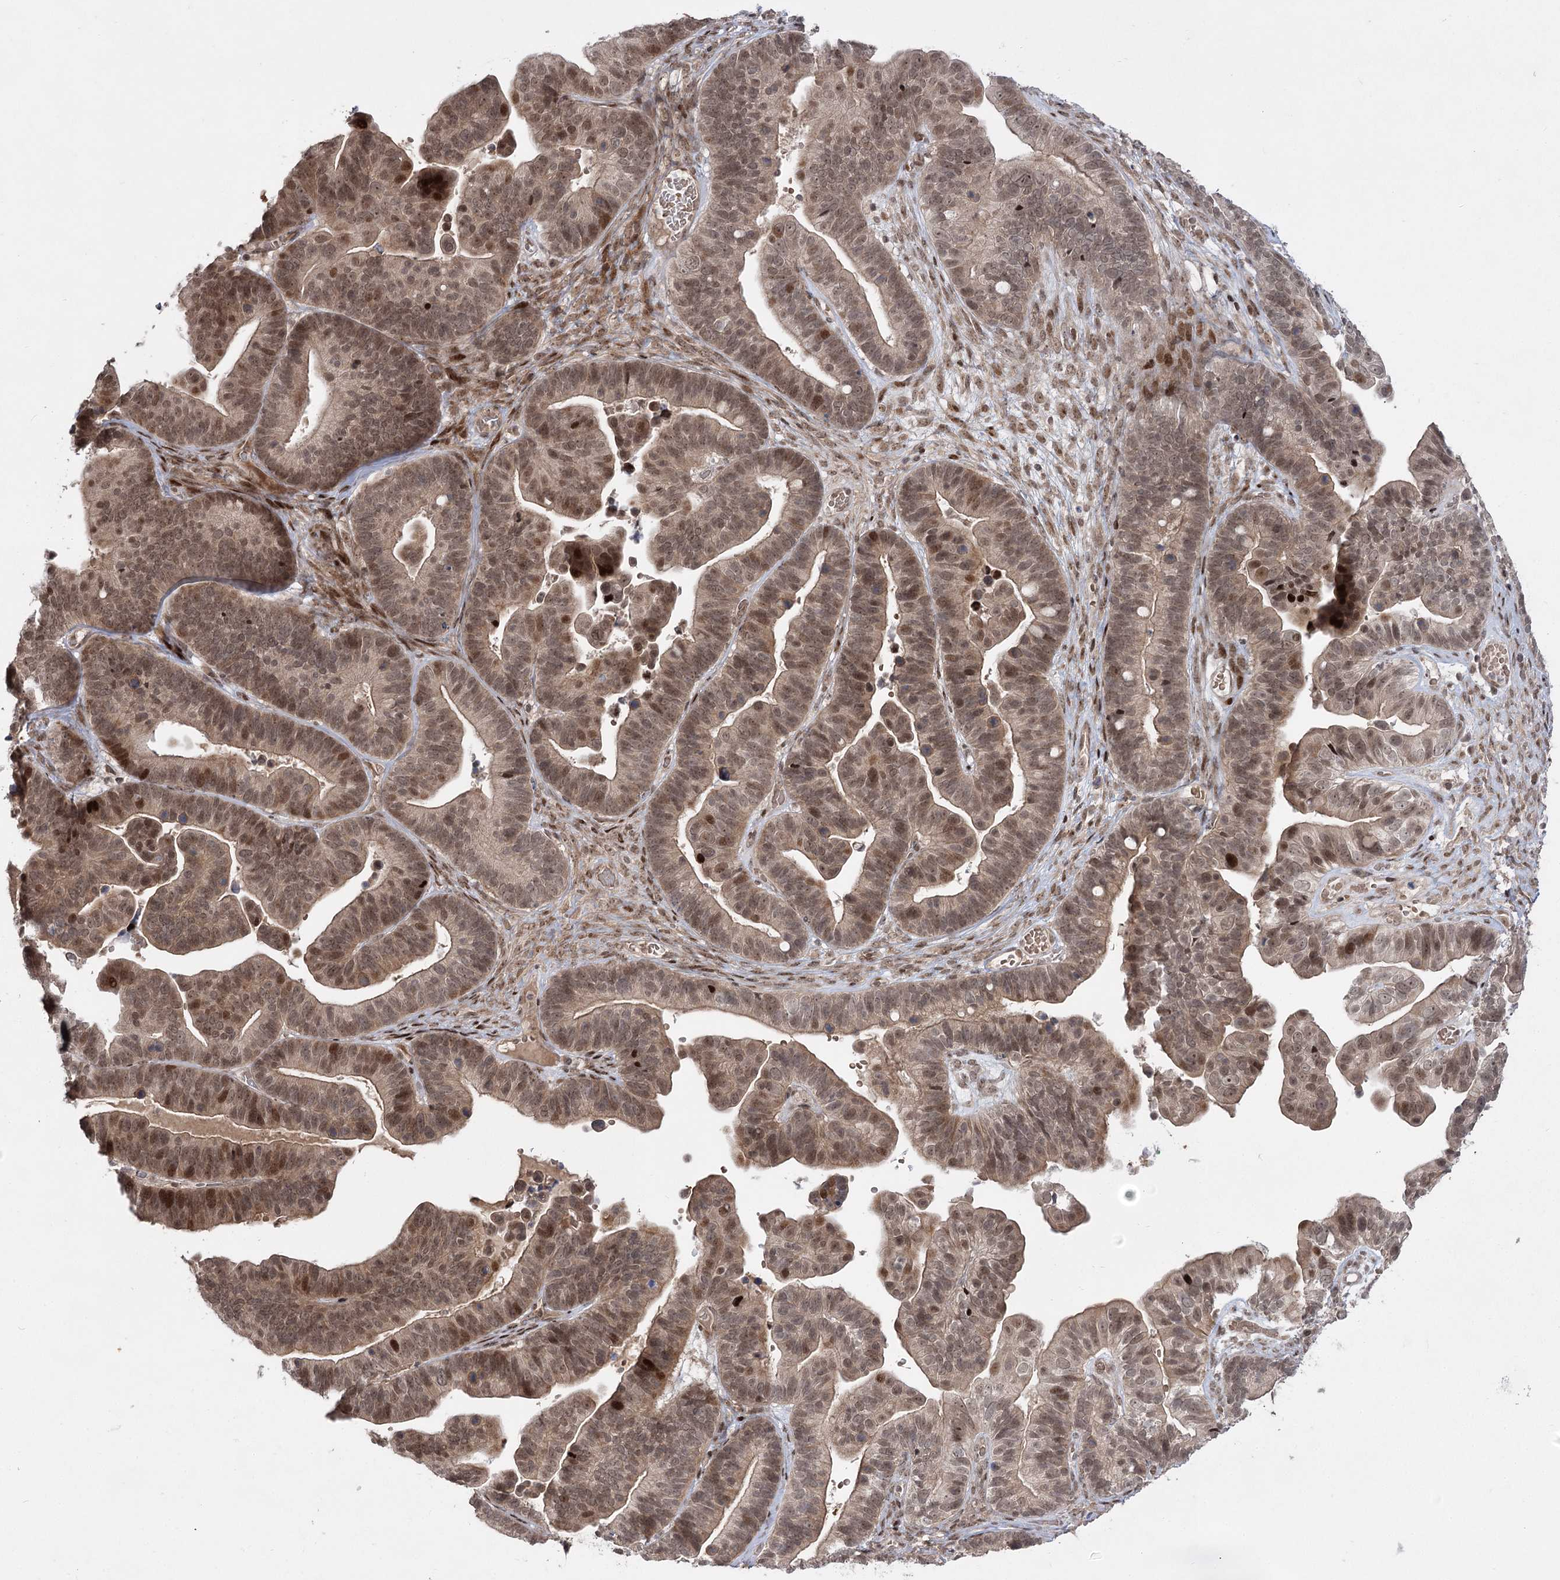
{"staining": {"intensity": "moderate", "quantity": ">75%", "location": "cytoplasmic/membranous,nuclear"}, "tissue": "ovarian cancer", "cell_type": "Tumor cells", "image_type": "cancer", "snomed": [{"axis": "morphology", "description": "Cystadenocarcinoma, serous, NOS"}, {"axis": "topography", "description": "Ovary"}], "caption": "Serous cystadenocarcinoma (ovarian) stained for a protein (brown) demonstrates moderate cytoplasmic/membranous and nuclear positive positivity in approximately >75% of tumor cells.", "gene": "HELQ", "patient": {"sex": "female", "age": 56}}